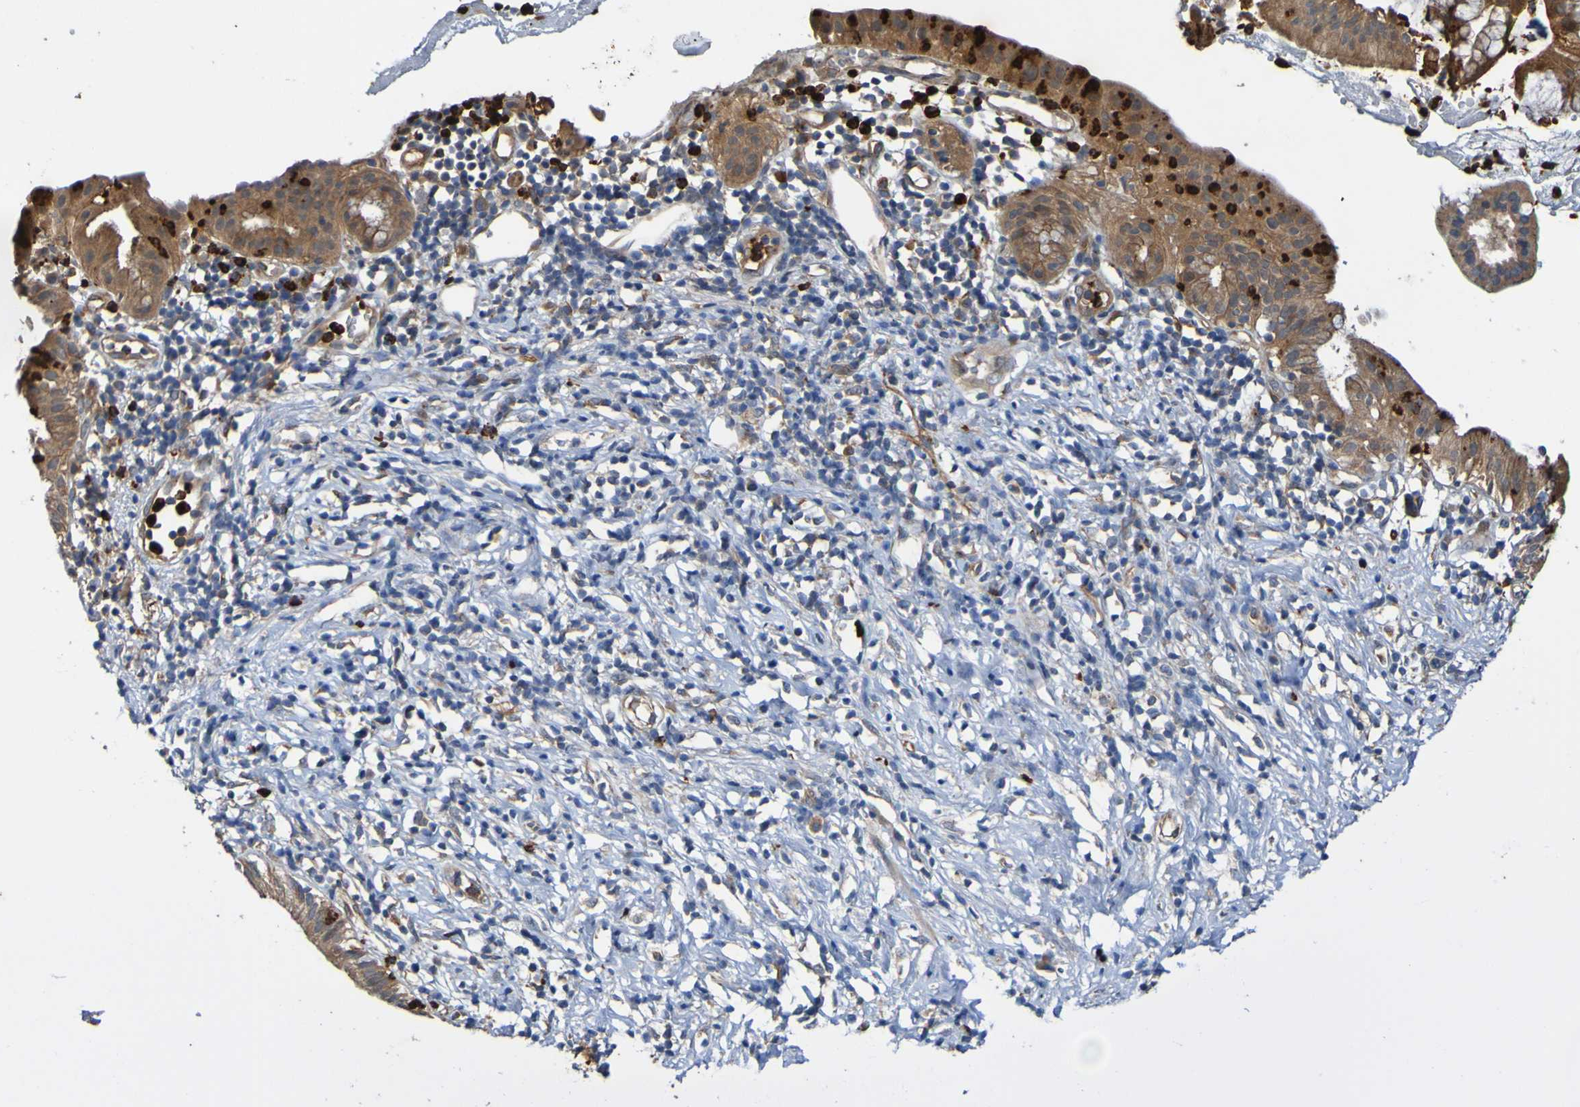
{"staining": {"intensity": "strong", "quantity": ">75%", "location": "cytoplasmic/membranous"}, "tissue": "pancreatic cancer", "cell_type": "Tumor cells", "image_type": "cancer", "snomed": [{"axis": "morphology", "description": "Adenocarcinoma, NOS"}, {"axis": "morphology", "description": "Adenocarcinoma, metastatic, NOS"}, {"axis": "topography", "description": "Lymph node"}, {"axis": "topography", "description": "Pancreas"}, {"axis": "topography", "description": "Duodenum"}], "caption": "This micrograph displays adenocarcinoma (pancreatic) stained with immunohistochemistry (IHC) to label a protein in brown. The cytoplasmic/membranous of tumor cells show strong positivity for the protein. Nuclei are counter-stained blue.", "gene": "ST8SIA6", "patient": {"sex": "female", "age": 64}}